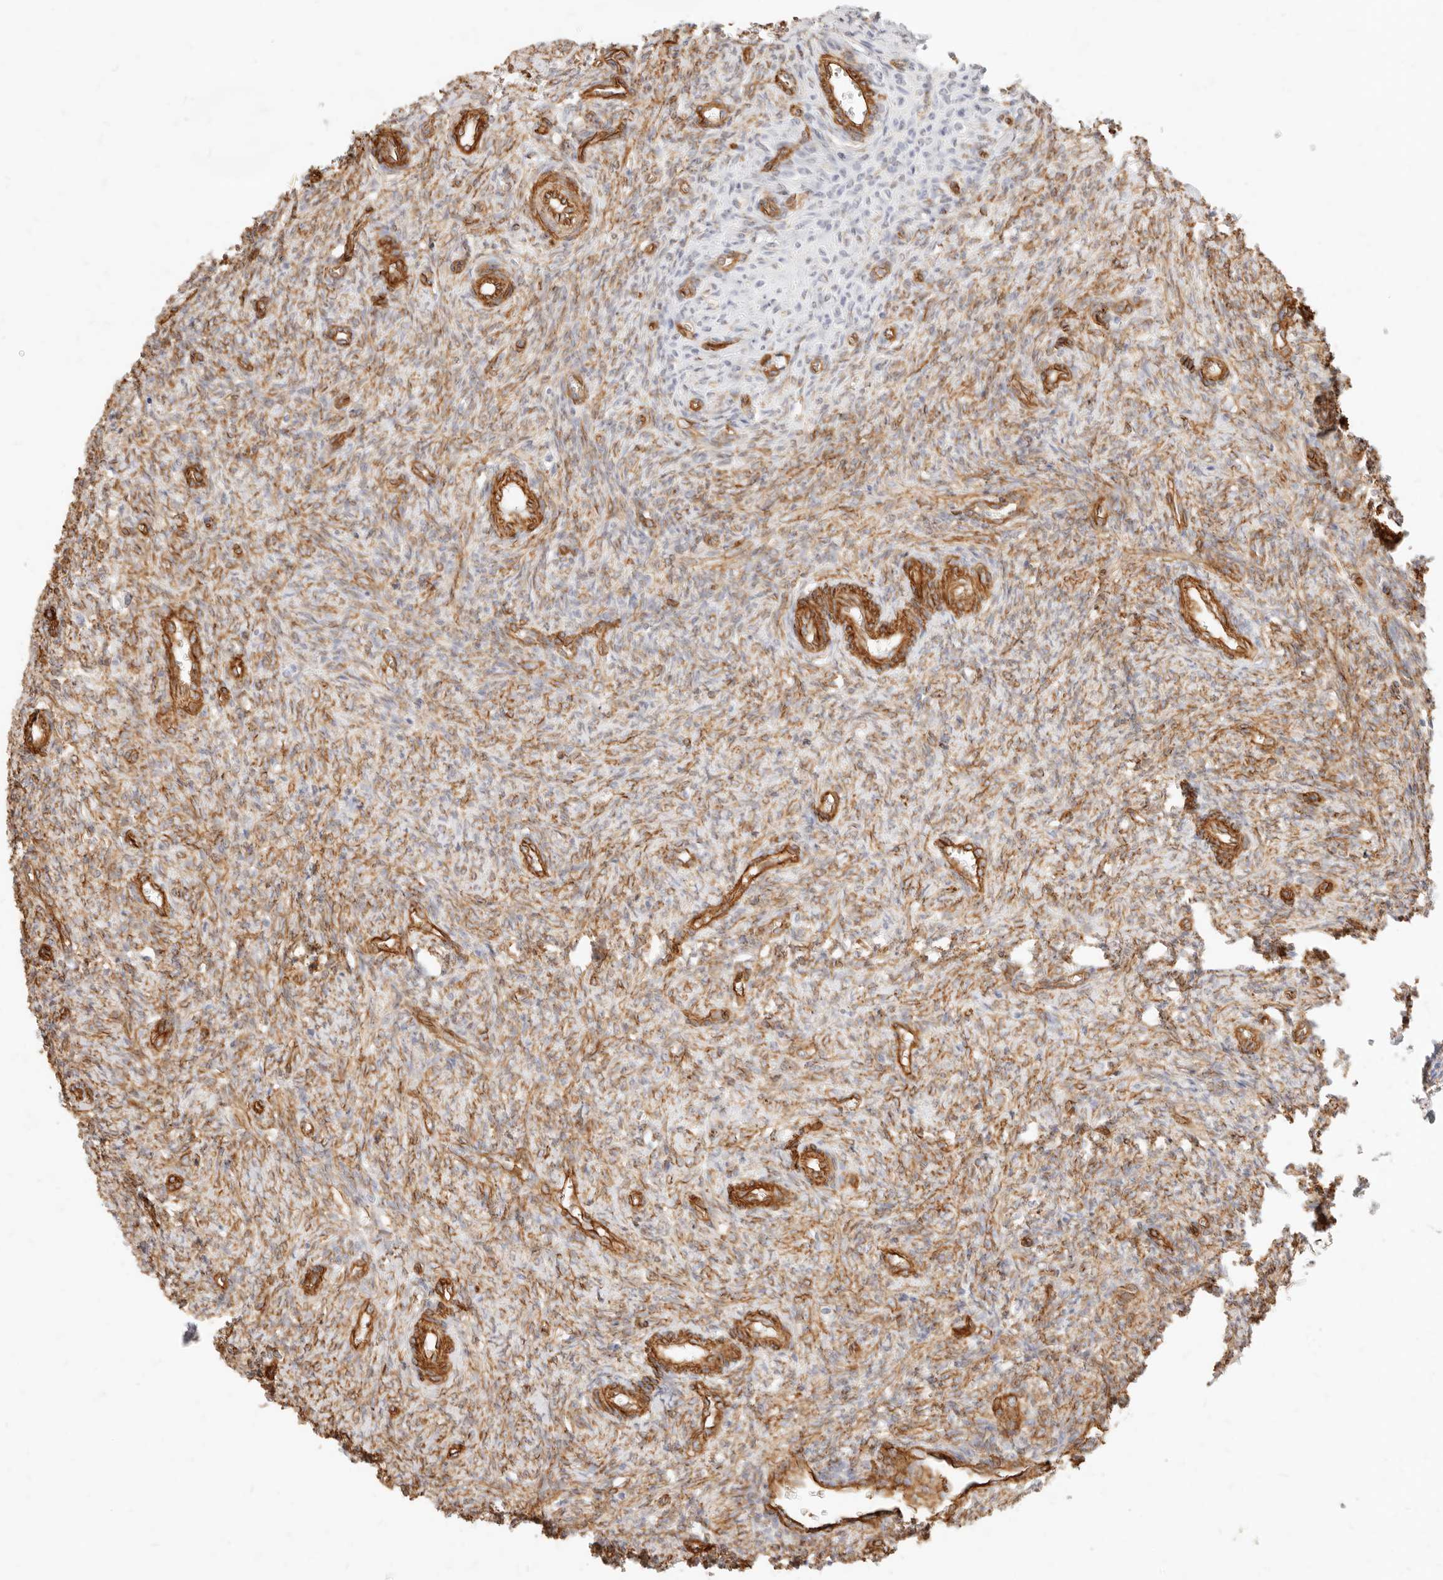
{"staining": {"intensity": "moderate", "quantity": "25%-75%", "location": "cytoplasmic/membranous"}, "tissue": "ovary", "cell_type": "Ovarian stroma cells", "image_type": "normal", "snomed": [{"axis": "morphology", "description": "Normal tissue, NOS"}, {"axis": "topography", "description": "Ovary"}], "caption": "Approximately 25%-75% of ovarian stroma cells in benign ovary demonstrate moderate cytoplasmic/membranous protein staining as visualized by brown immunohistochemical staining.", "gene": "NUS1", "patient": {"sex": "female", "age": 41}}